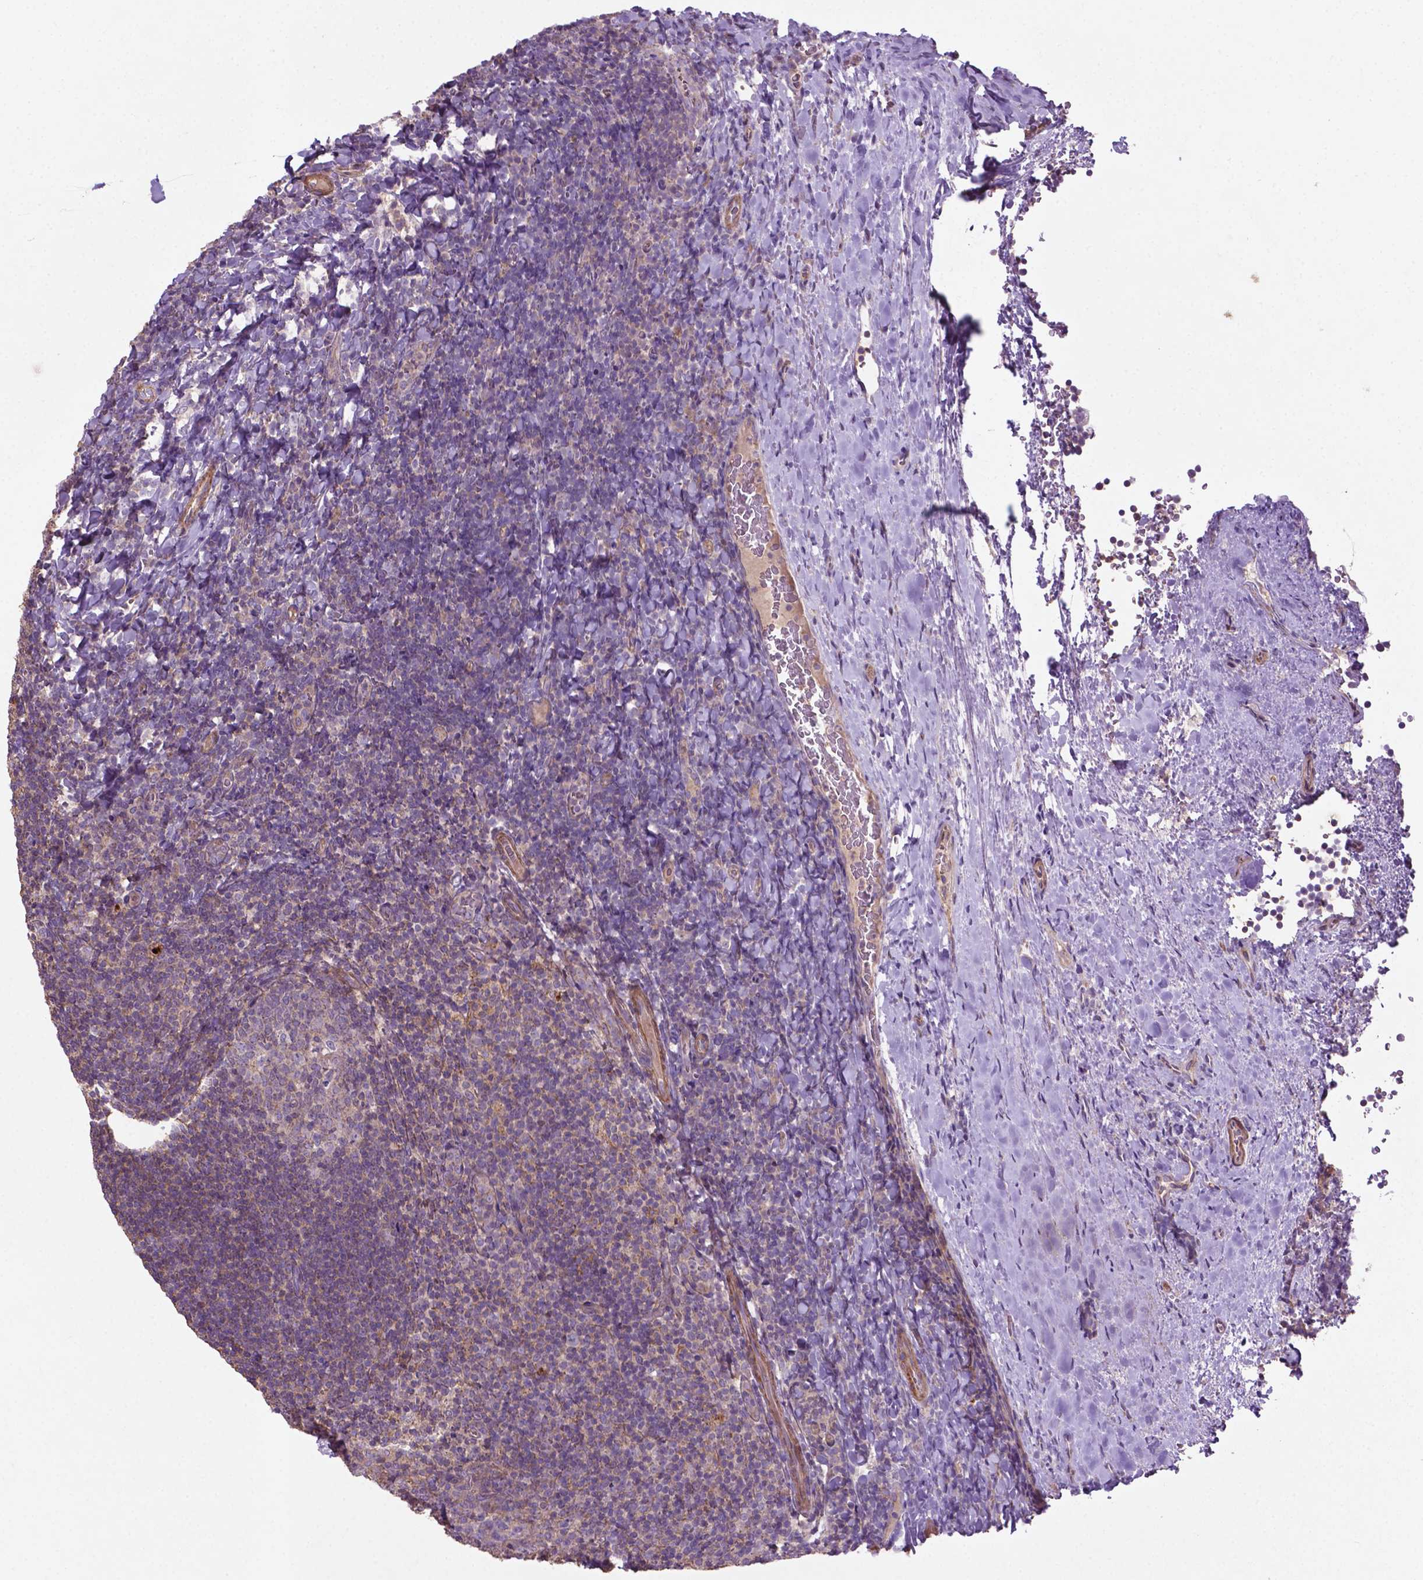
{"staining": {"intensity": "weak", "quantity": "<25%", "location": "cytoplasmic/membranous"}, "tissue": "tonsil", "cell_type": "Germinal center cells", "image_type": "normal", "snomed": [{"axis": "morphology", "description": "Normal tissue, NOS"}, {"axis": "topography", "description": "Tonsil"}], "caption": "Immunohistochemistry photomicrograph of unremarkable tonsil: tonsil stained with DAB (3,3'-diaminobenzidine) reveals no significant protein positivity in germinal center cells.", "gene": "BMP4", "patient": {"sex": "male", "age": 17}}